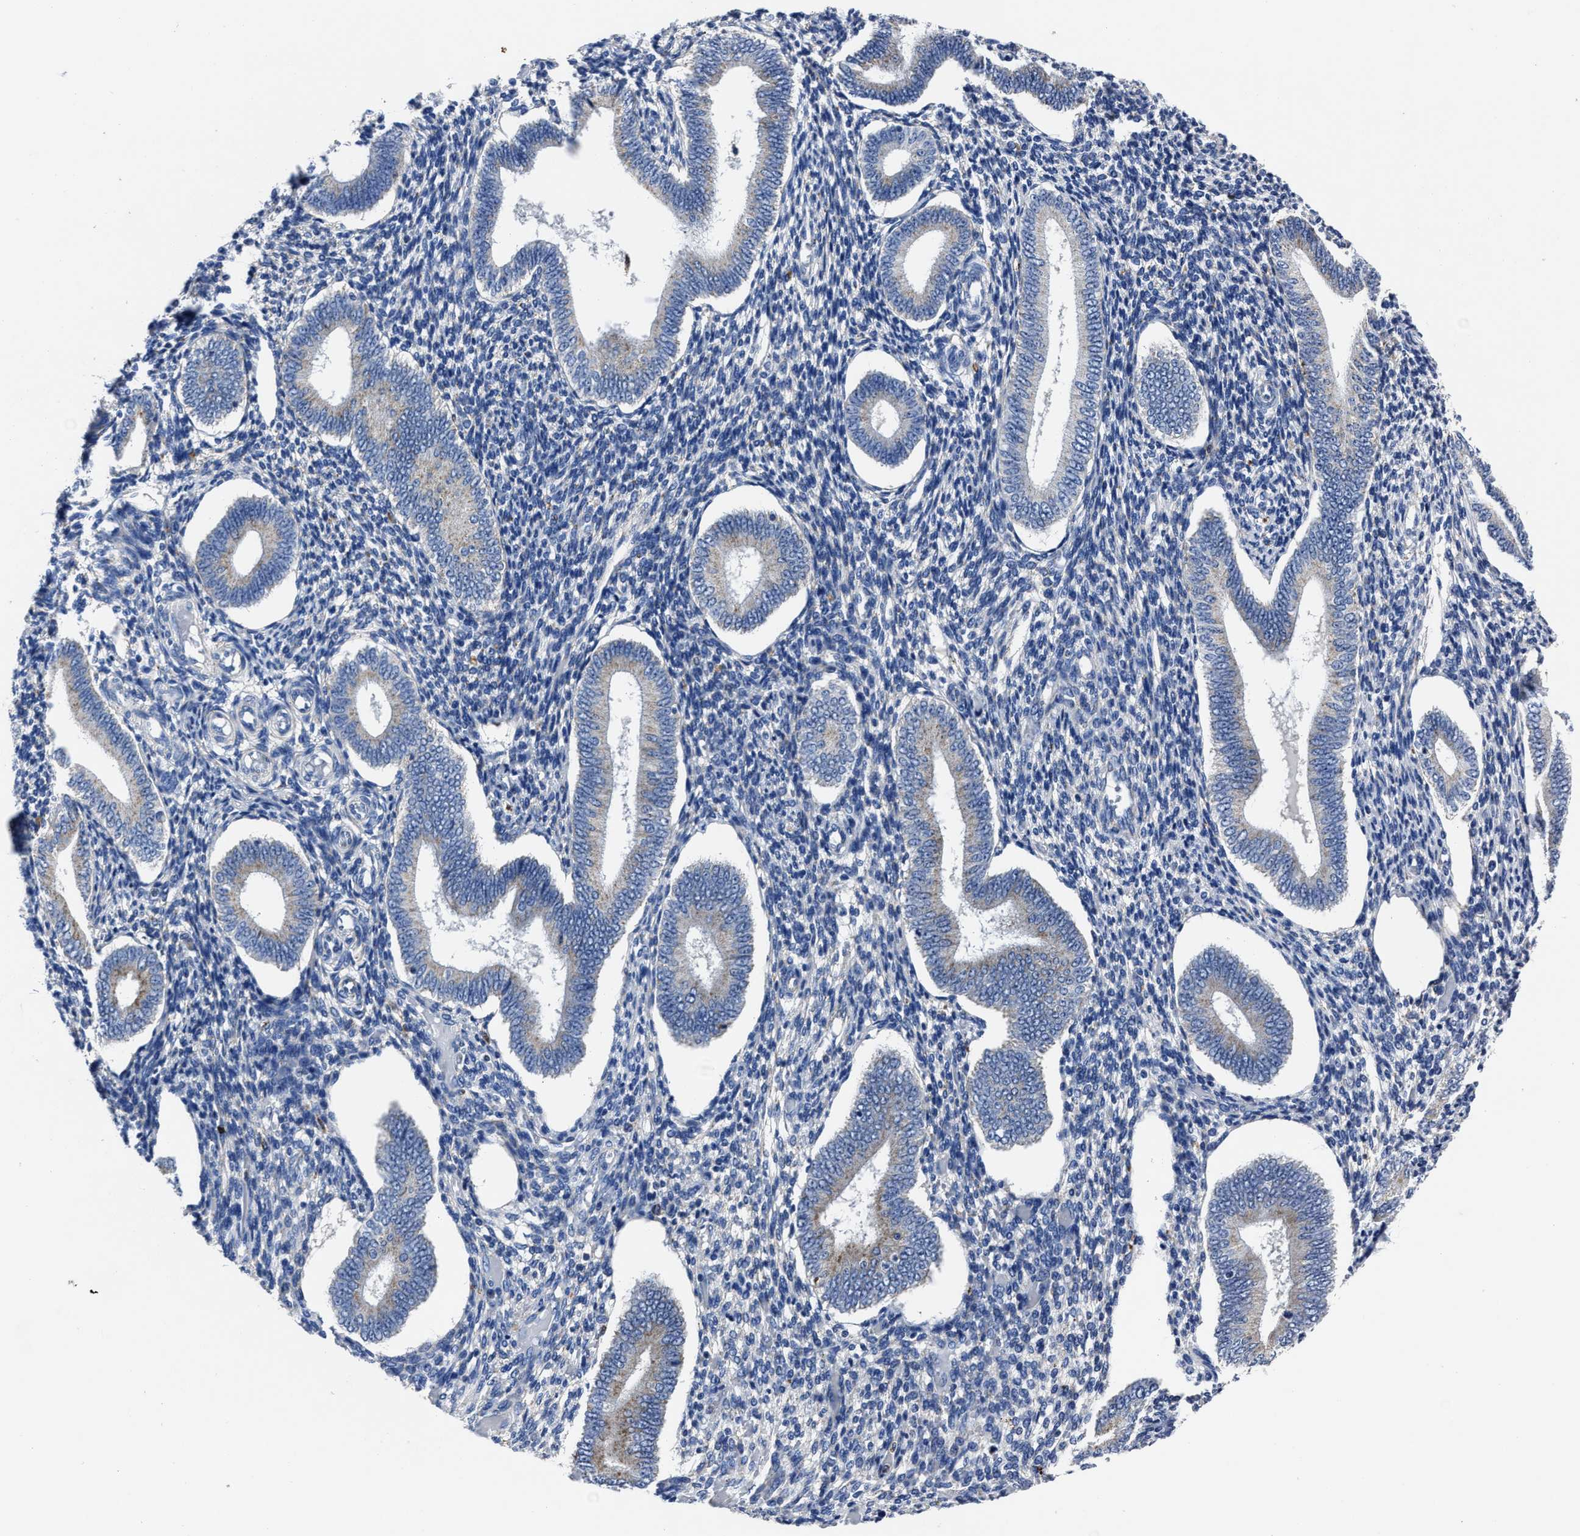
{"staining": {"intensity": "weak", "quantity": "<25%", "location": "cytoplasmic/membranous"}, "tissue": "endometrium", "cell_type": "Cells in endometrial stroma", "image_type": "normal", "snomed": [{"axis": "morphology", "description": "Normal tissue, NOS"}, {"axis": "topography", "description": "Endometrium"}], "caption": "Immunohistochemical staining of unremarkable endometrium exhibits no significant staining in cells in endometrial stroma.", "gene": "LAMTOR4", "patient": {"sex": "female", "age": 42}}